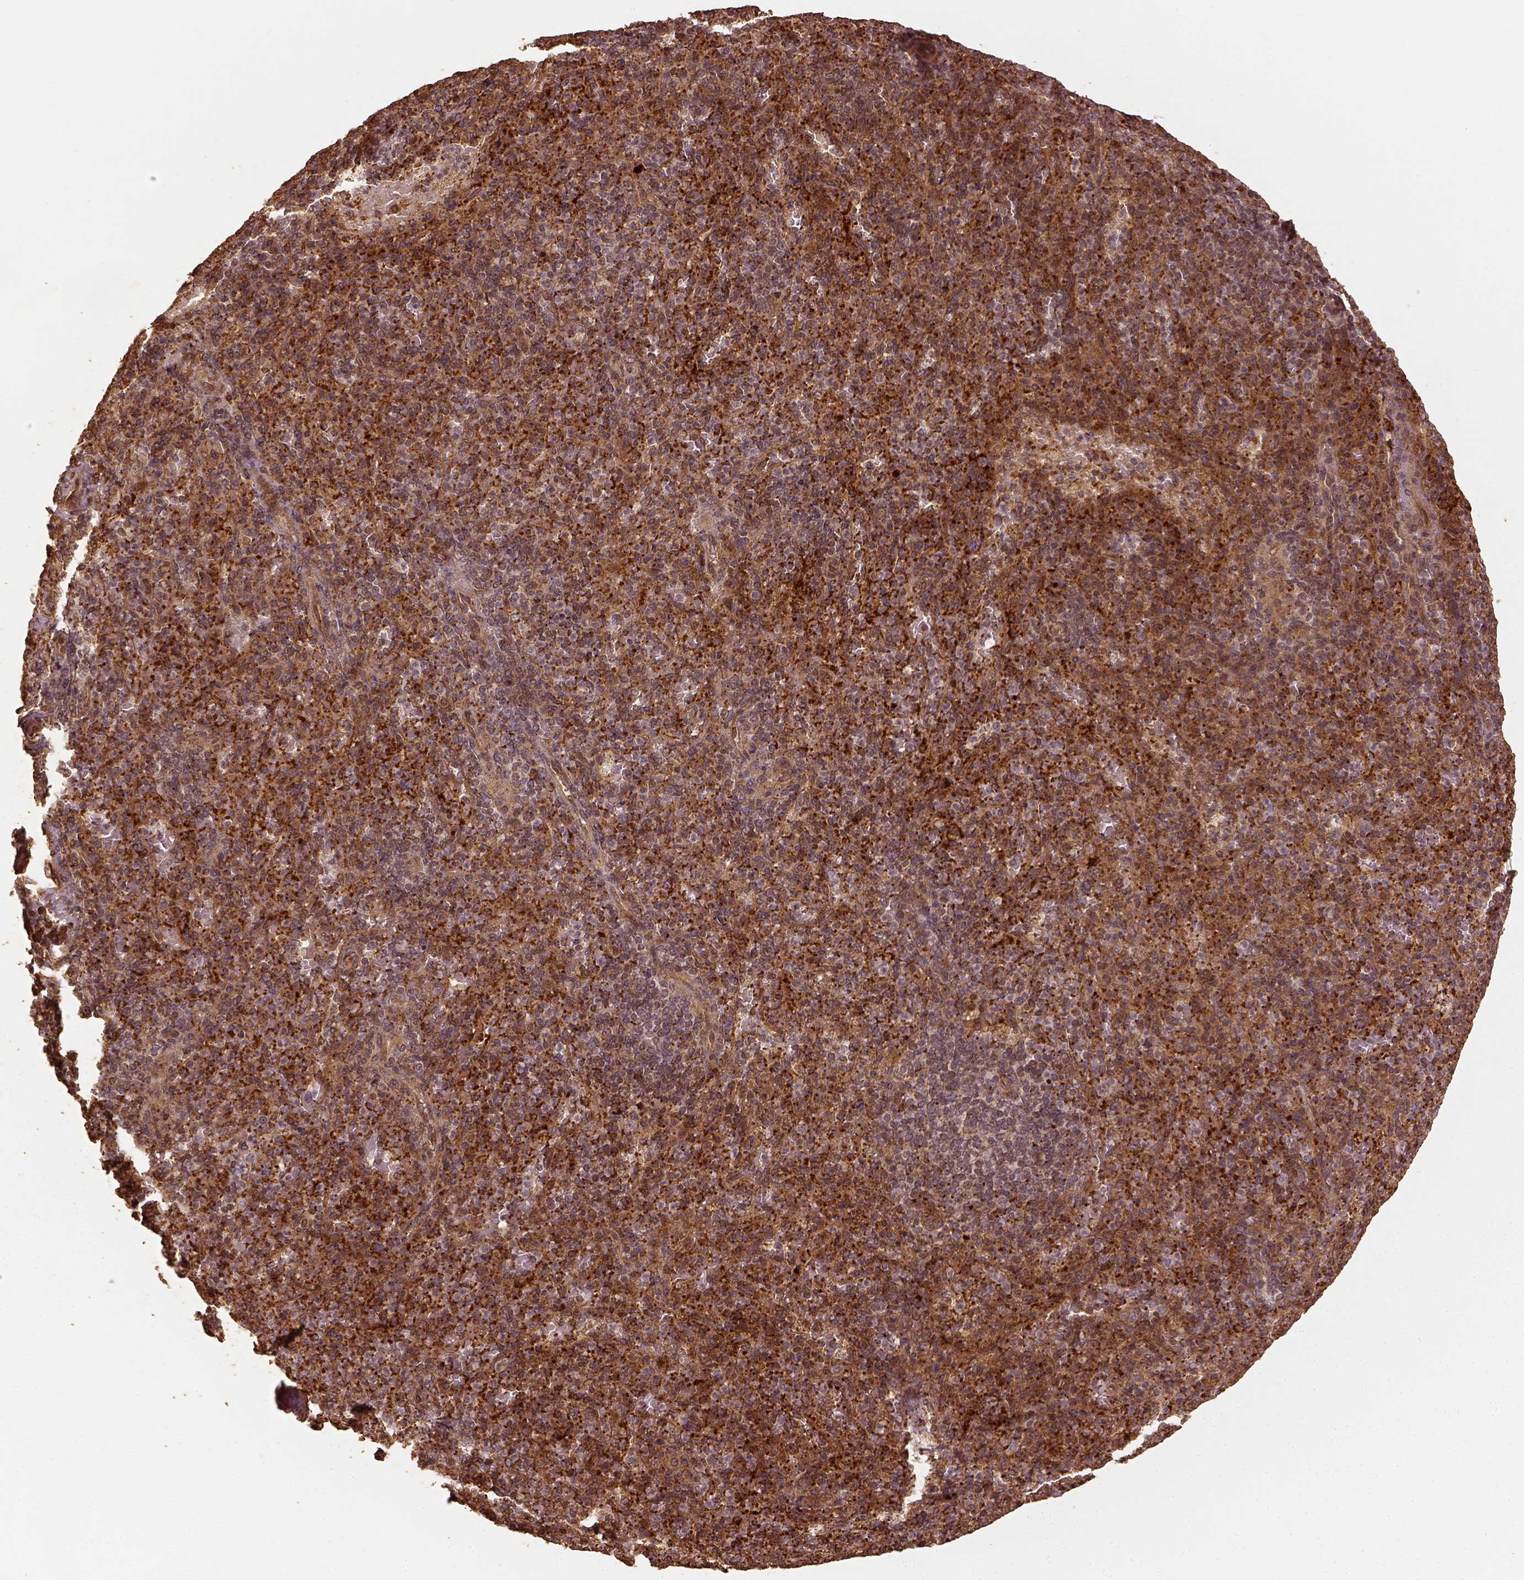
{"staining": {"intensity": "strong", "quantity": ">75%", "location": "cytoplasmic/membranous"}, "tissue": "spleen", "cell_type": "Cells in red pulp", "image_type": "normal", "snomed": [{"axis": "morphology", "description": "Normal tissue, NOS"}, {"axis": "topography", "description": "Spleen"}], "caption": "Immunohistochemical staining of benign spleen shows strong cytoplasmic/membranous protein positivity in approximately >75% of cells in red pulp. The staining was performed using DAB (3,3'-diaminobenzidine) to visualize the protein expression in brown, while the nuclei were stained in blue with hematoxylin (Magnification: 20x).", "gene": "VEGFA", "patient": {"sex": "female", "age": 74}}